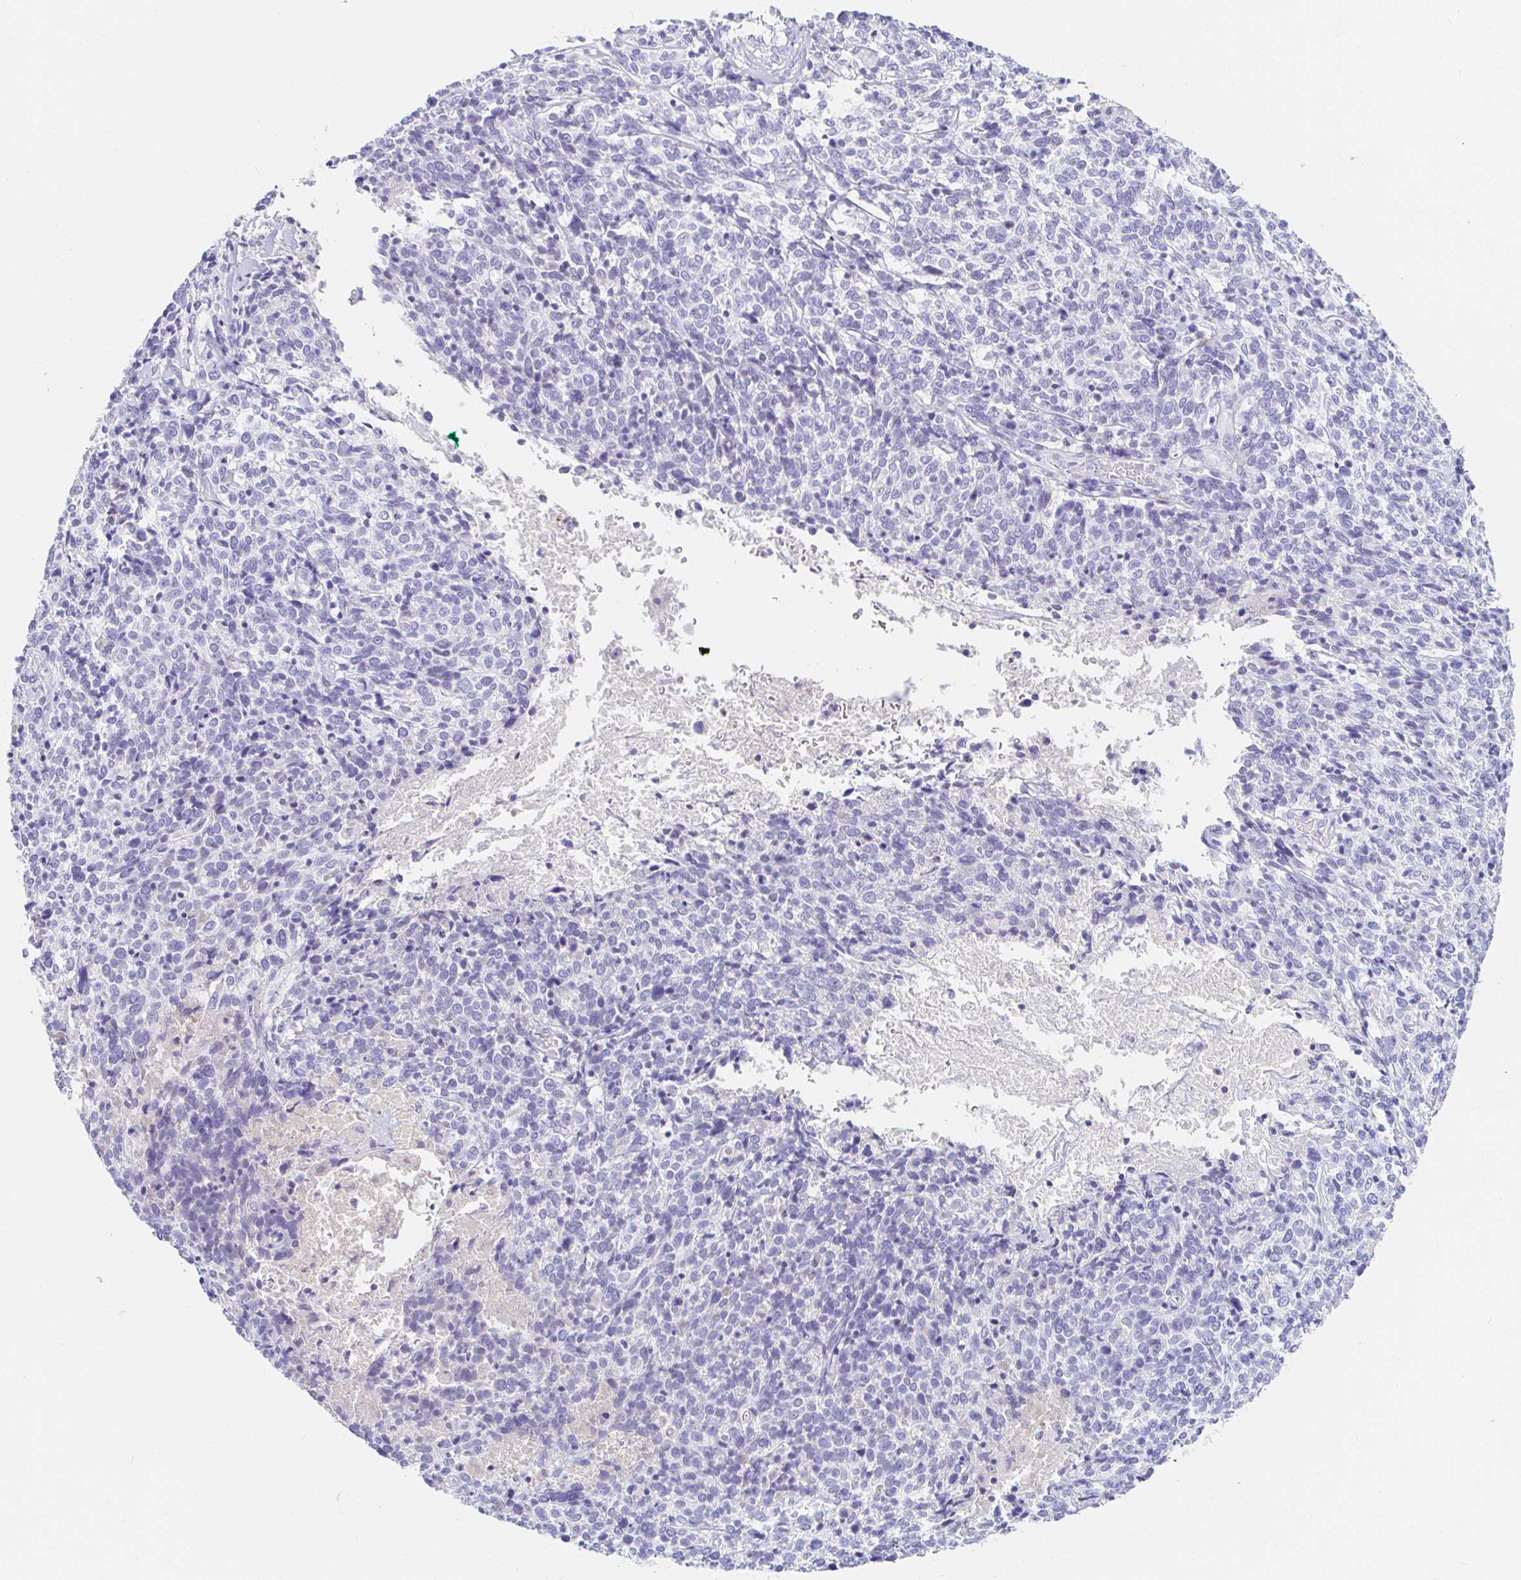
{"staining": {"intensity": "negative", "quantity": "none", "location": "none"}, "tissue": "cervical cancer", "cell_type": "Tumor cells", "image_type": "cancer", "snomed": [{"axis": "morphology", "description": "Squamous cell carcinoma, NOS"}, {"axis": "topography", "description": "Cervix"}], "caption": "Tumor cells are negative for protein expression in human cervical squamous cell carcinoma.", "gene": "TEX44", "patient": {"sex": "female", "age": 46}}